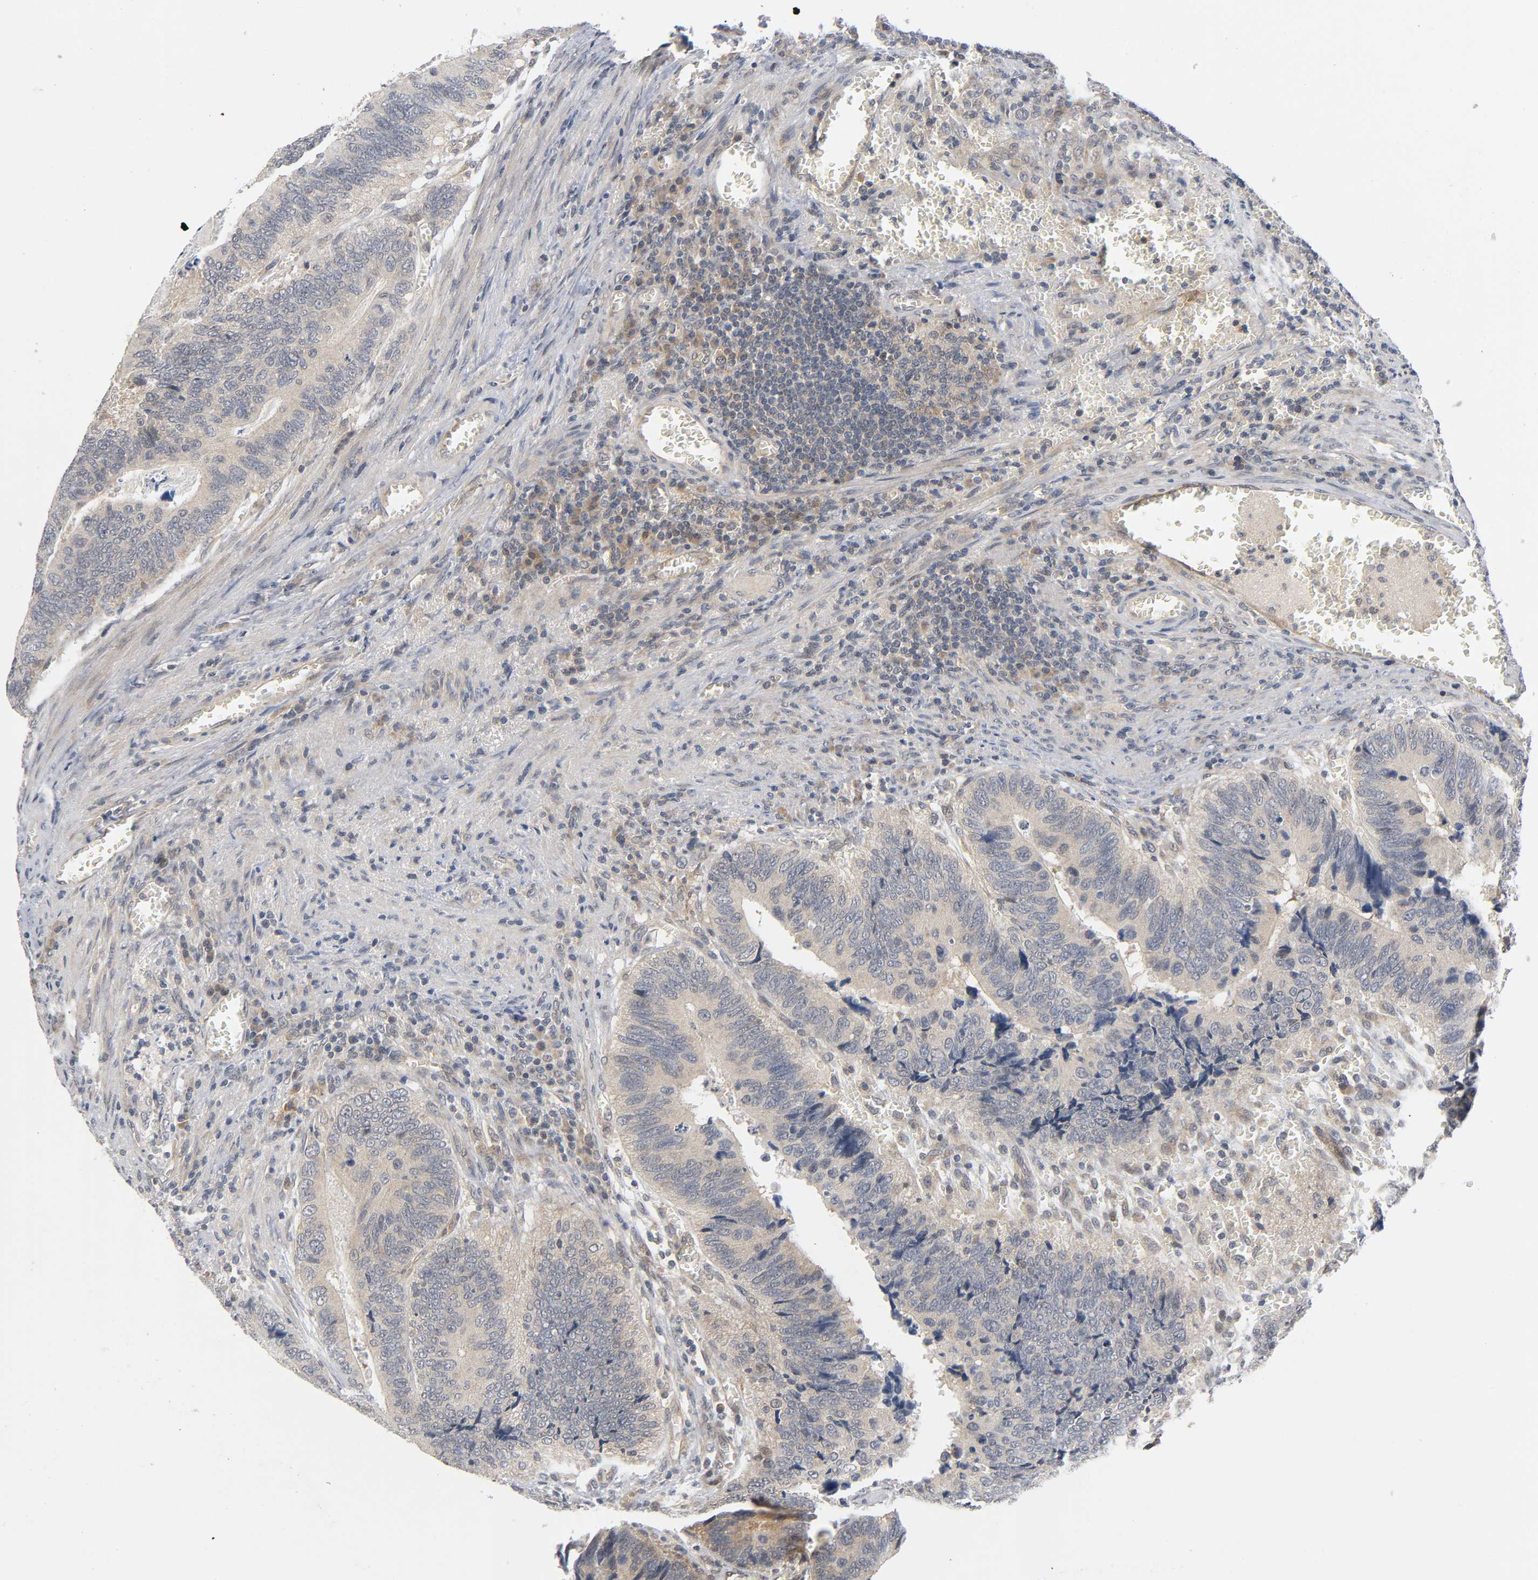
{"staining": {"intensity": "weak", "quantity": ">75%", "location": "cytoplasmic/membranous"}, "tissue": "colorectal cancer", "cell_type": "Tumor cells", "image_type": "cancer", "snomed": [{"axis": "morphology", "description": "Adenocarcinoma, NOS"}, {"axis": "topography", "description": "Colon"}], "caption": "High-magnification brightfield microscopy of colorectal cancer (adenocarcinoma) stained with DAB (brown) and counterstained with hematoxylin (blue). tumor cells exhibit weak cytoplasmic/membranous expression is appreciated in about>75% of cells.", "gene": "MAPK8", "patient": {"sex": "male", "age": 72}}